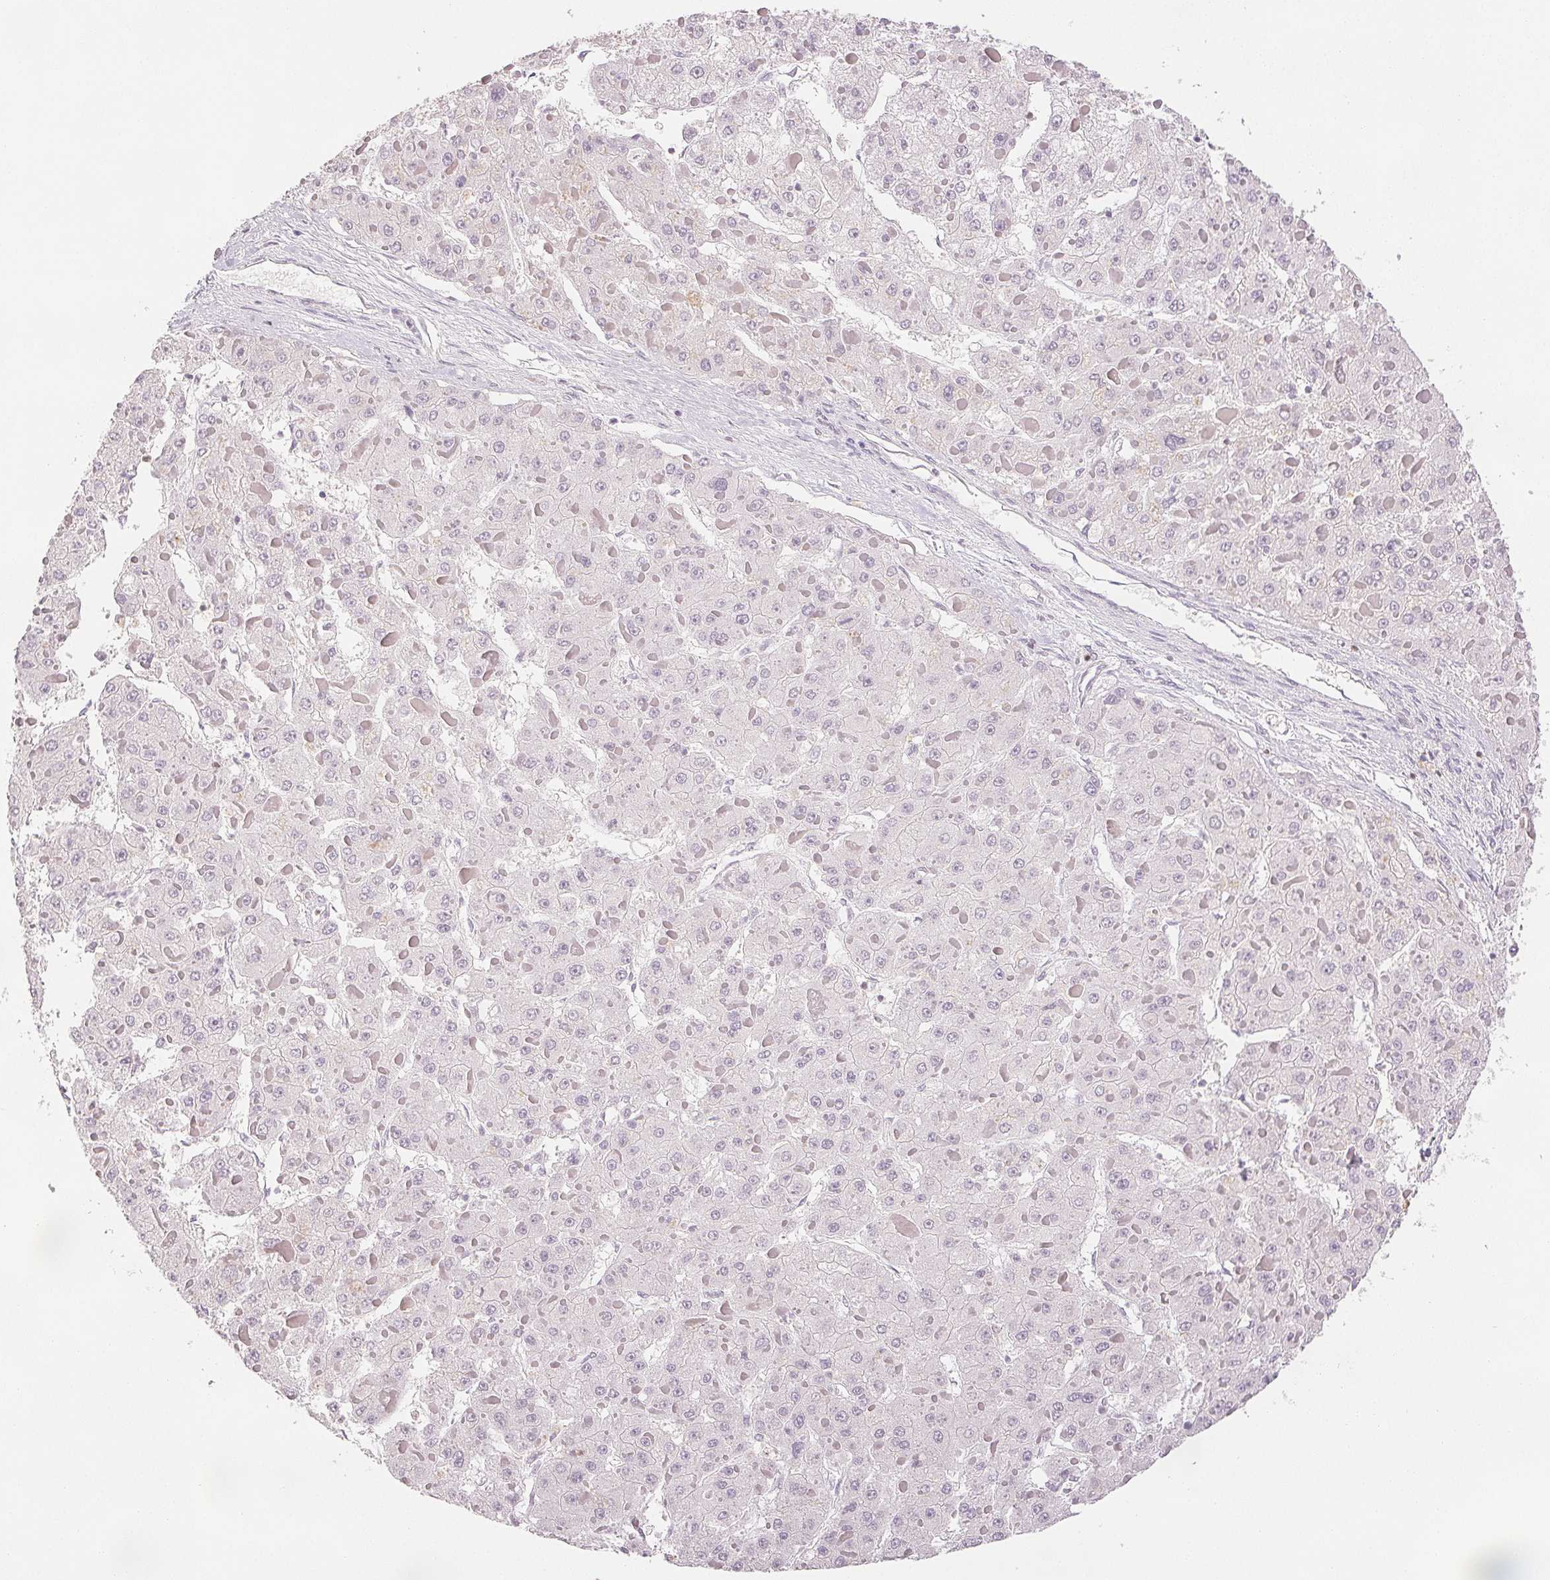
{"staining": {"intensity": "negative", "quantity": "none", "location": "none"}, "tissue": "liver cancer", "cell_type": "Tumor cells", "image_type": "cancer", "snomed": [{"axis": "morphology", "description": "Carcinoma, Hepatocellular, NOS"}, {"axis": "topography", "description": "Liver"}], "caption": "DAB immunohistochemical staining of liver cancer (hepatocellular carcinoma) exhibits no significant expression in tumor cells.", "gene": "RUNX2", "patient": {"sex": "female", "age": 73}}